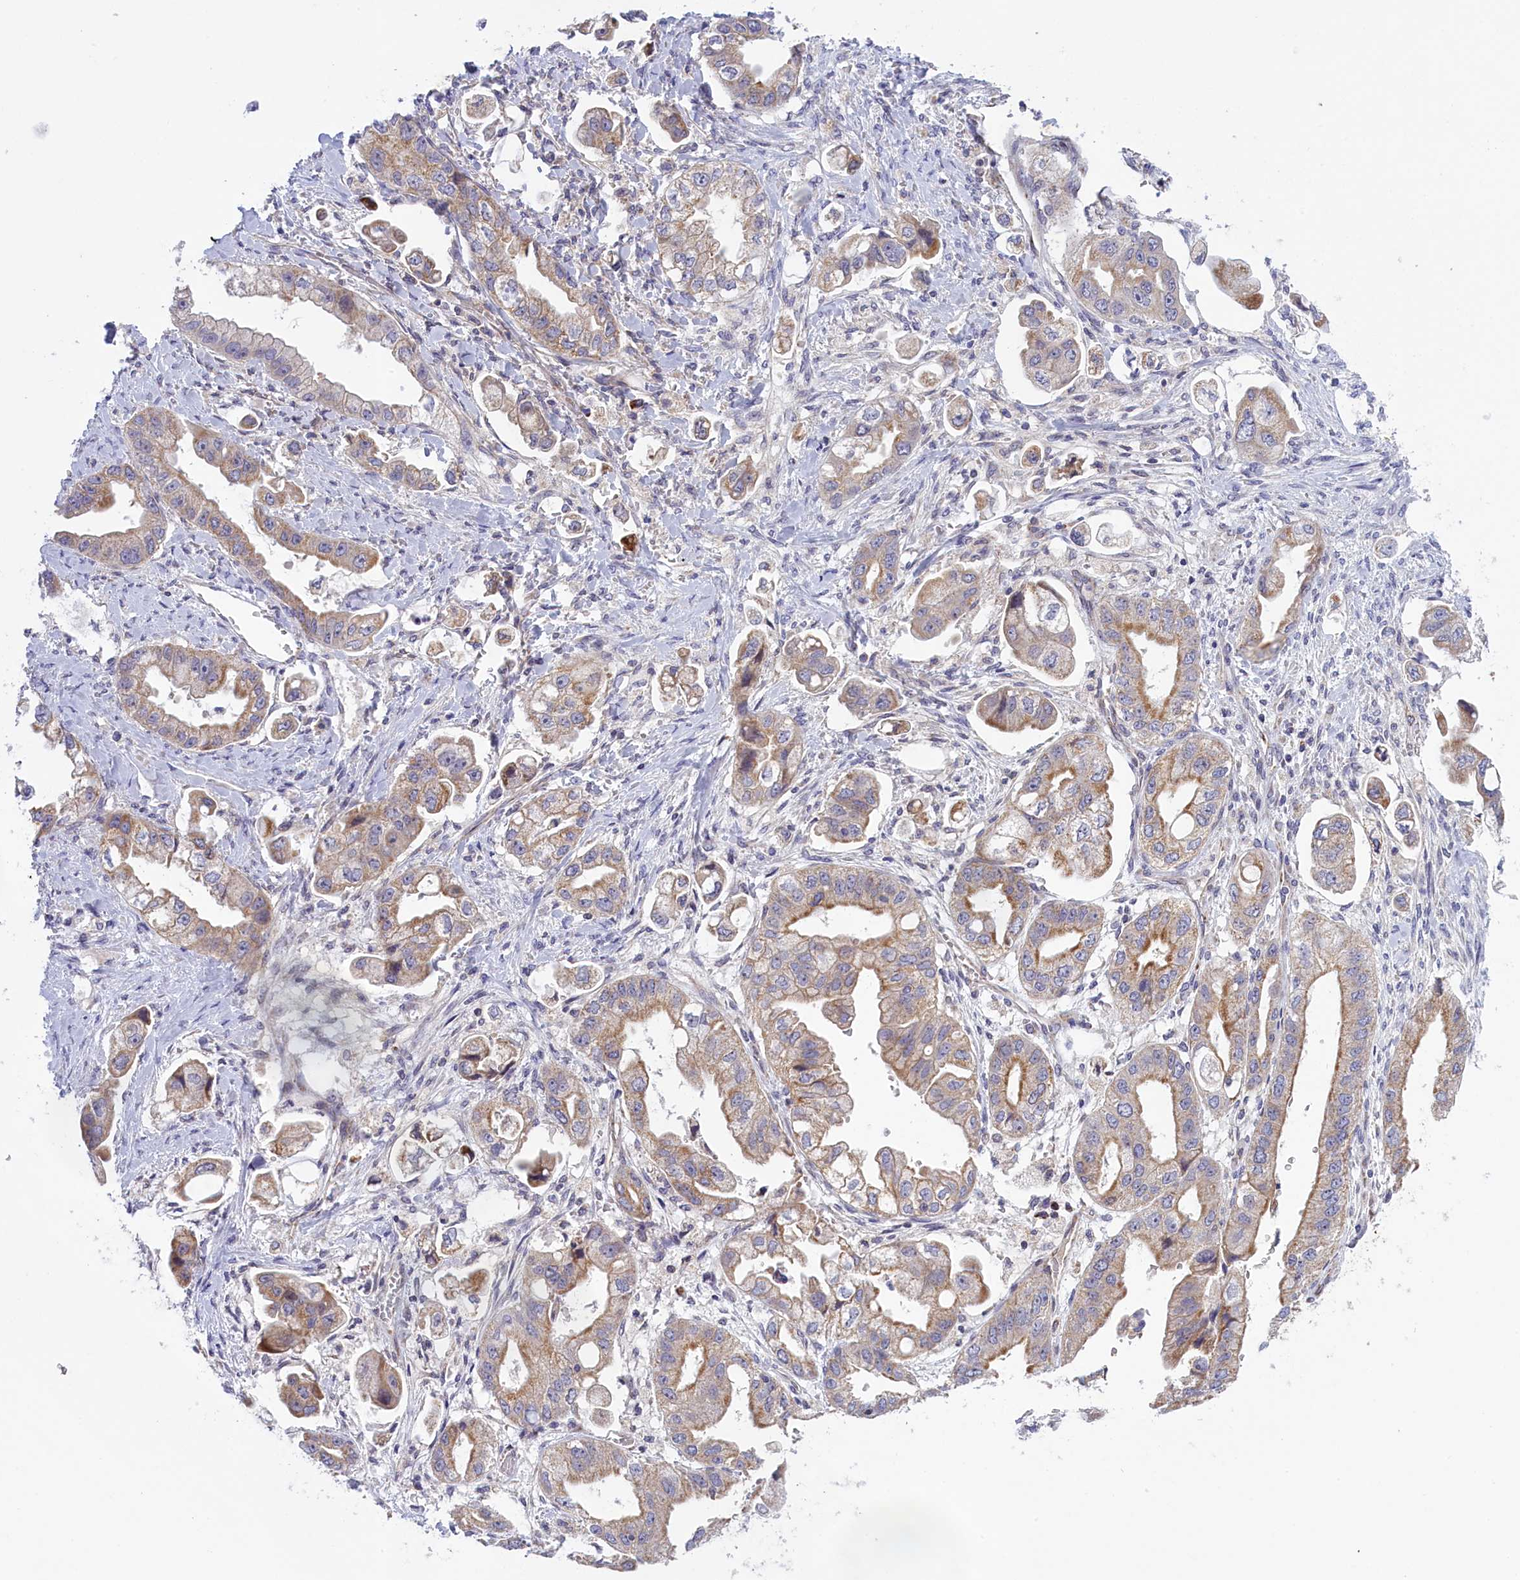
{"staining": {"intensity": "moderate", "quantity": "<25%", "location": "cytoplasmic/membranous"}, "tissue": "stomach cancer", "cell_type": "Tumor cells", "image_type": "cancer", "snomed": [{"axis": "morphology", "description": "Adenocarcinoma, NOS"}, {"axis": "topography", "description": "Stomach"}], "caption": "Stomach cancer stained for a protein shows moderate cytoplasmic/membranous positivity in tumor cells.", "gene": "FAM149B1", "patient": {"sex": "male", "age": 62}}